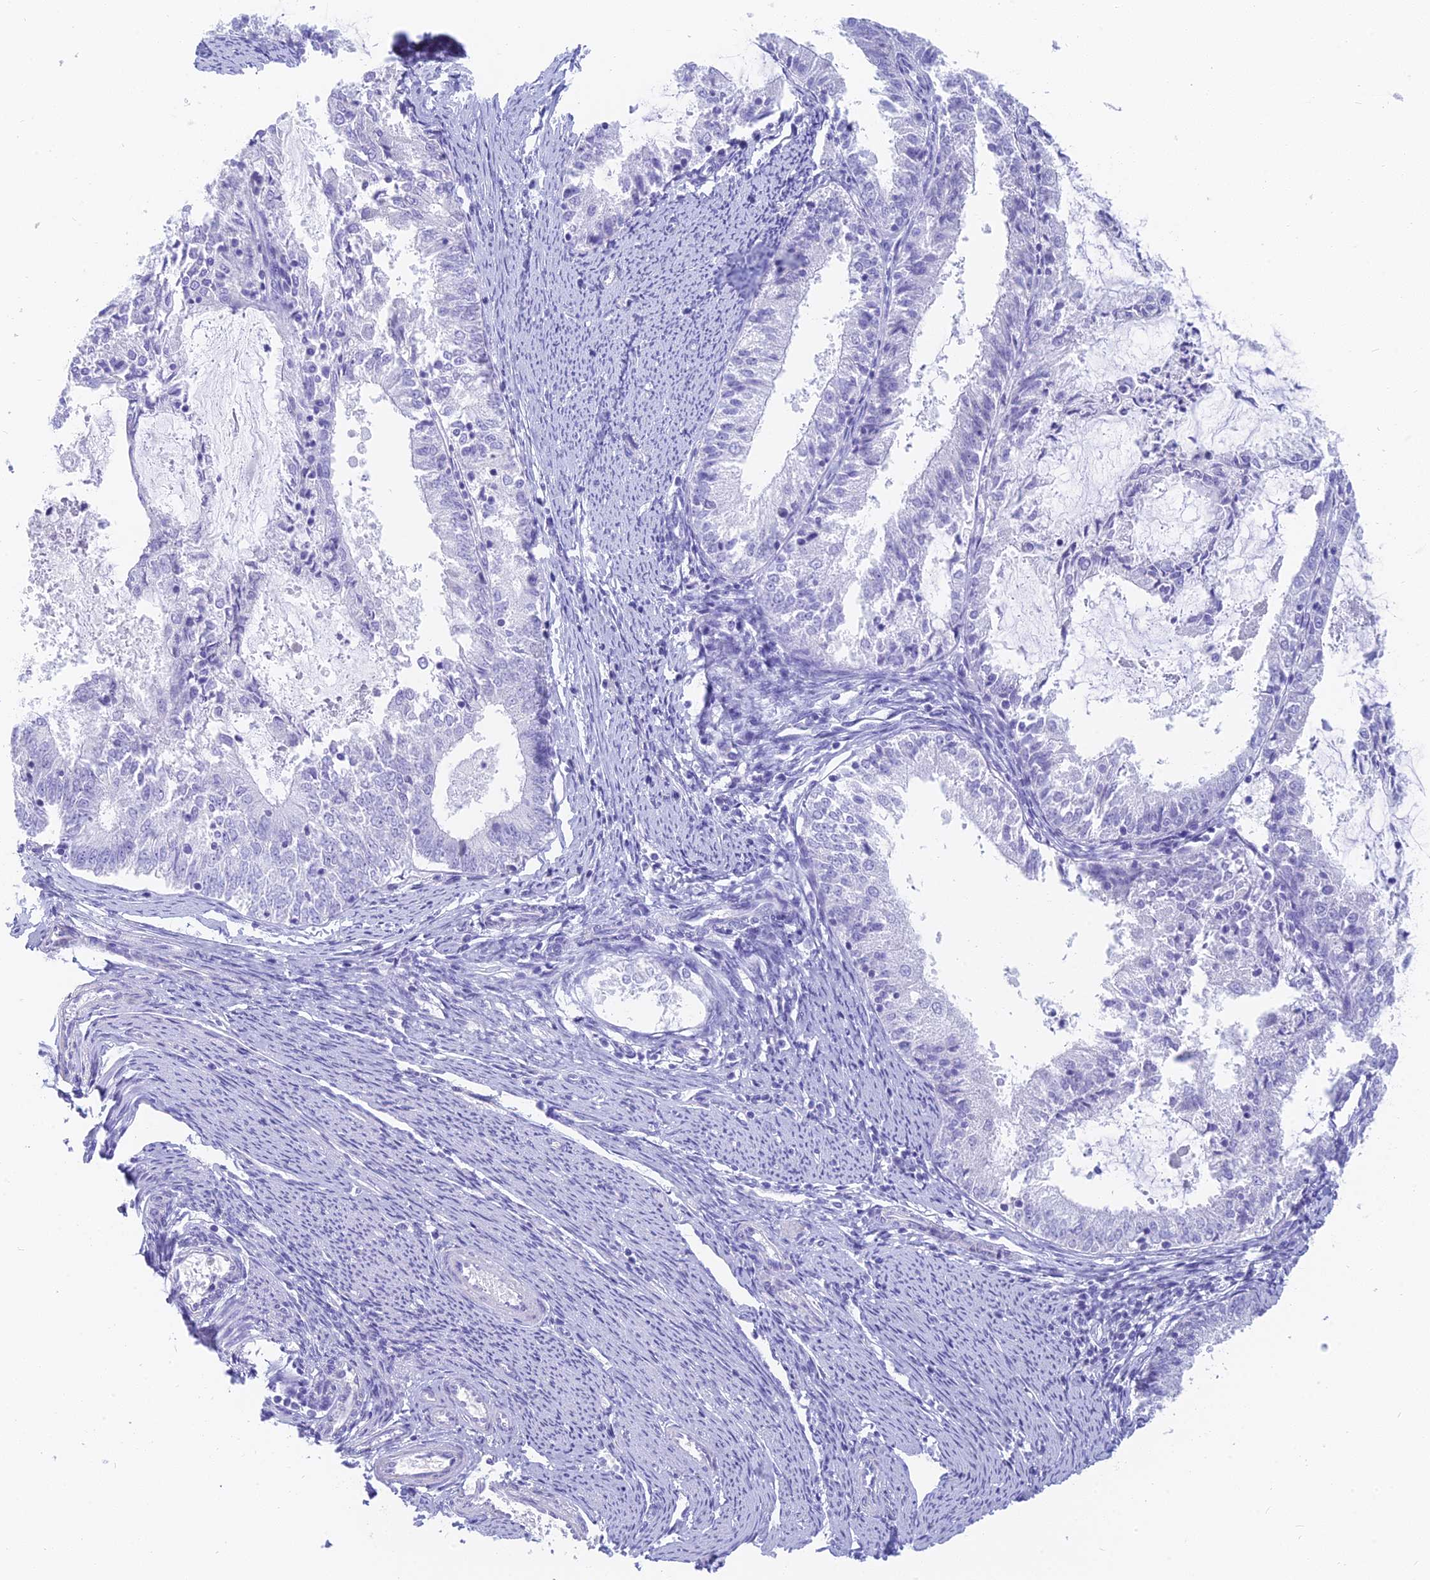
{"staining": {"intensity": "negative", "quantity": "none", "location": "none"}, "tissue": "endometrial cancer", "cell_type": "Tumor cells", "image_type": "cancer", "snomed": [{"axis": "morphology", "description": "Adenocarcinoma, NOS"}, {"axis": "topography", "description": "Endometrium"}], "caption": "DAB (3,3'-diaminobenzidine) immunohistochemical staining of adenocarcinoma (endometrial) demonstrates no significant expression in tumor cells.", "gene": "SLC36A2", "patient": {"sex": "female", "age": 57}}